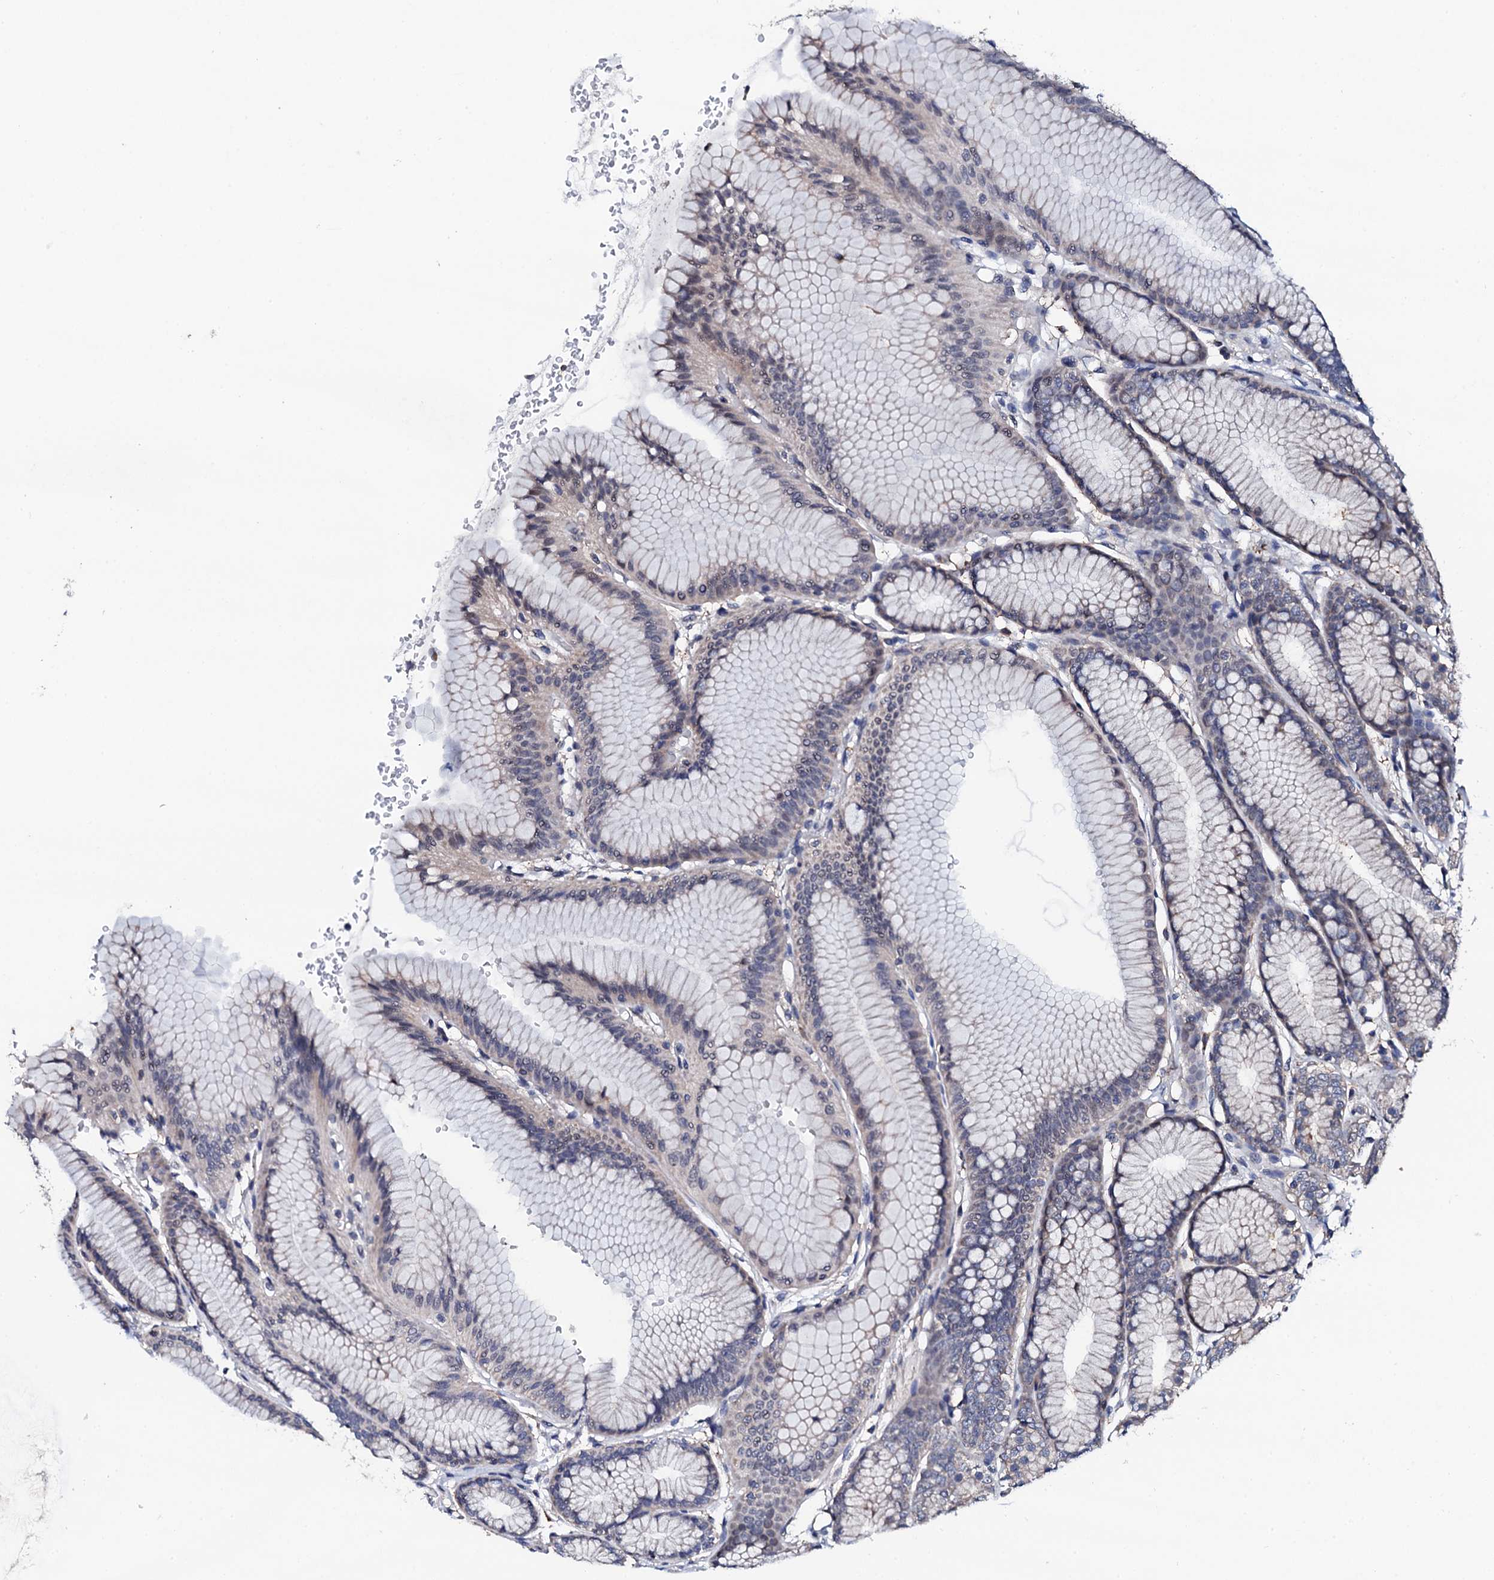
{"staining": {"intensity": "moderate", "quantity": "25%-75%", "location": "cytoplasmic/membranous,nuclear"}, "tissue": "stomach", "cell_type": "Glandular cells", "image_type": "normal", "snomed": [{"axis": "morphology", "description": "Normal tissue, NOS"}, {"axis": "morphology", "description": "Adenocarcinoma, NOS"}, {"axis": "morphology", "description": "Adenocarcinoma, High grade"}, {"axis": "topography", "description": "Stomach, upper"}, {"axis": "topography", "description": "Stomach"}], "caption": "DAB (3,3'-diaminobenzidine) immunohistochemical staining of benign human stomach exhibits moderate cytoplasmic/membranous,nuclear protein staining in about 25%-75% of glandular cells.", "gene": "EDC3", "patient": {"sex": "female", "age": 65}}